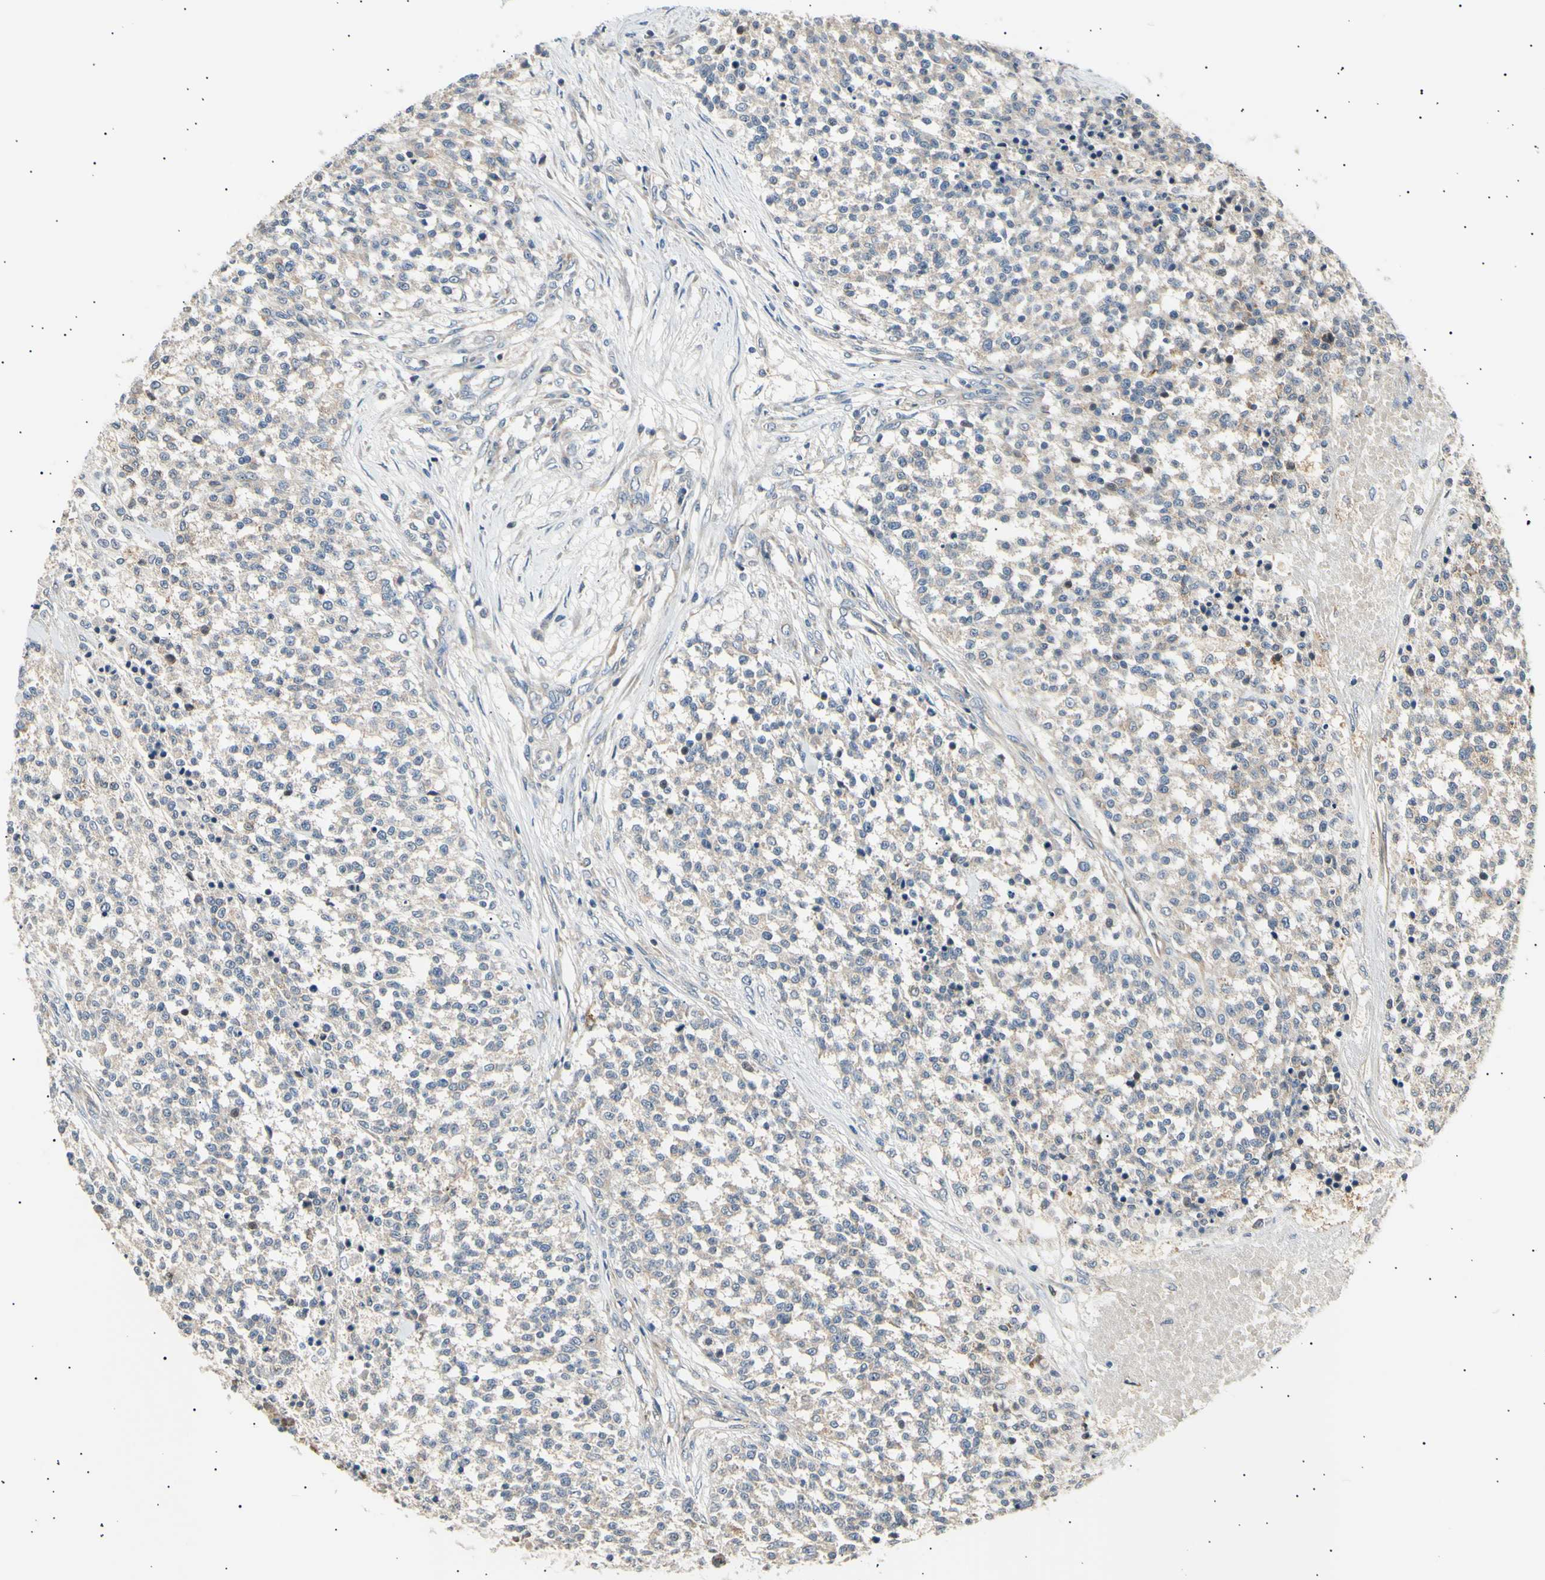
{"staining": {"intensity": "weak", "quantity": ">75%", "location": "cytoplasmic/membranous"}, "tissue": "testis cancer", "cell_type": "Tumor cells", "image_type": "cancer", "snomed": [{"axis": "morphology", "description": "Seminoma, NOS"}, {"axis": "topography", "description": "Testis"}], "caption": "DAB (3,3'-diaminobenzidine) immunohistochemical staining of testis cancer (seminoma) shows weak cytoplasmic/membranous protein staining in approximately >75% of tumor cells.", "gene": "ITGA6", "patient": {"sex": "male", "age": 59}}